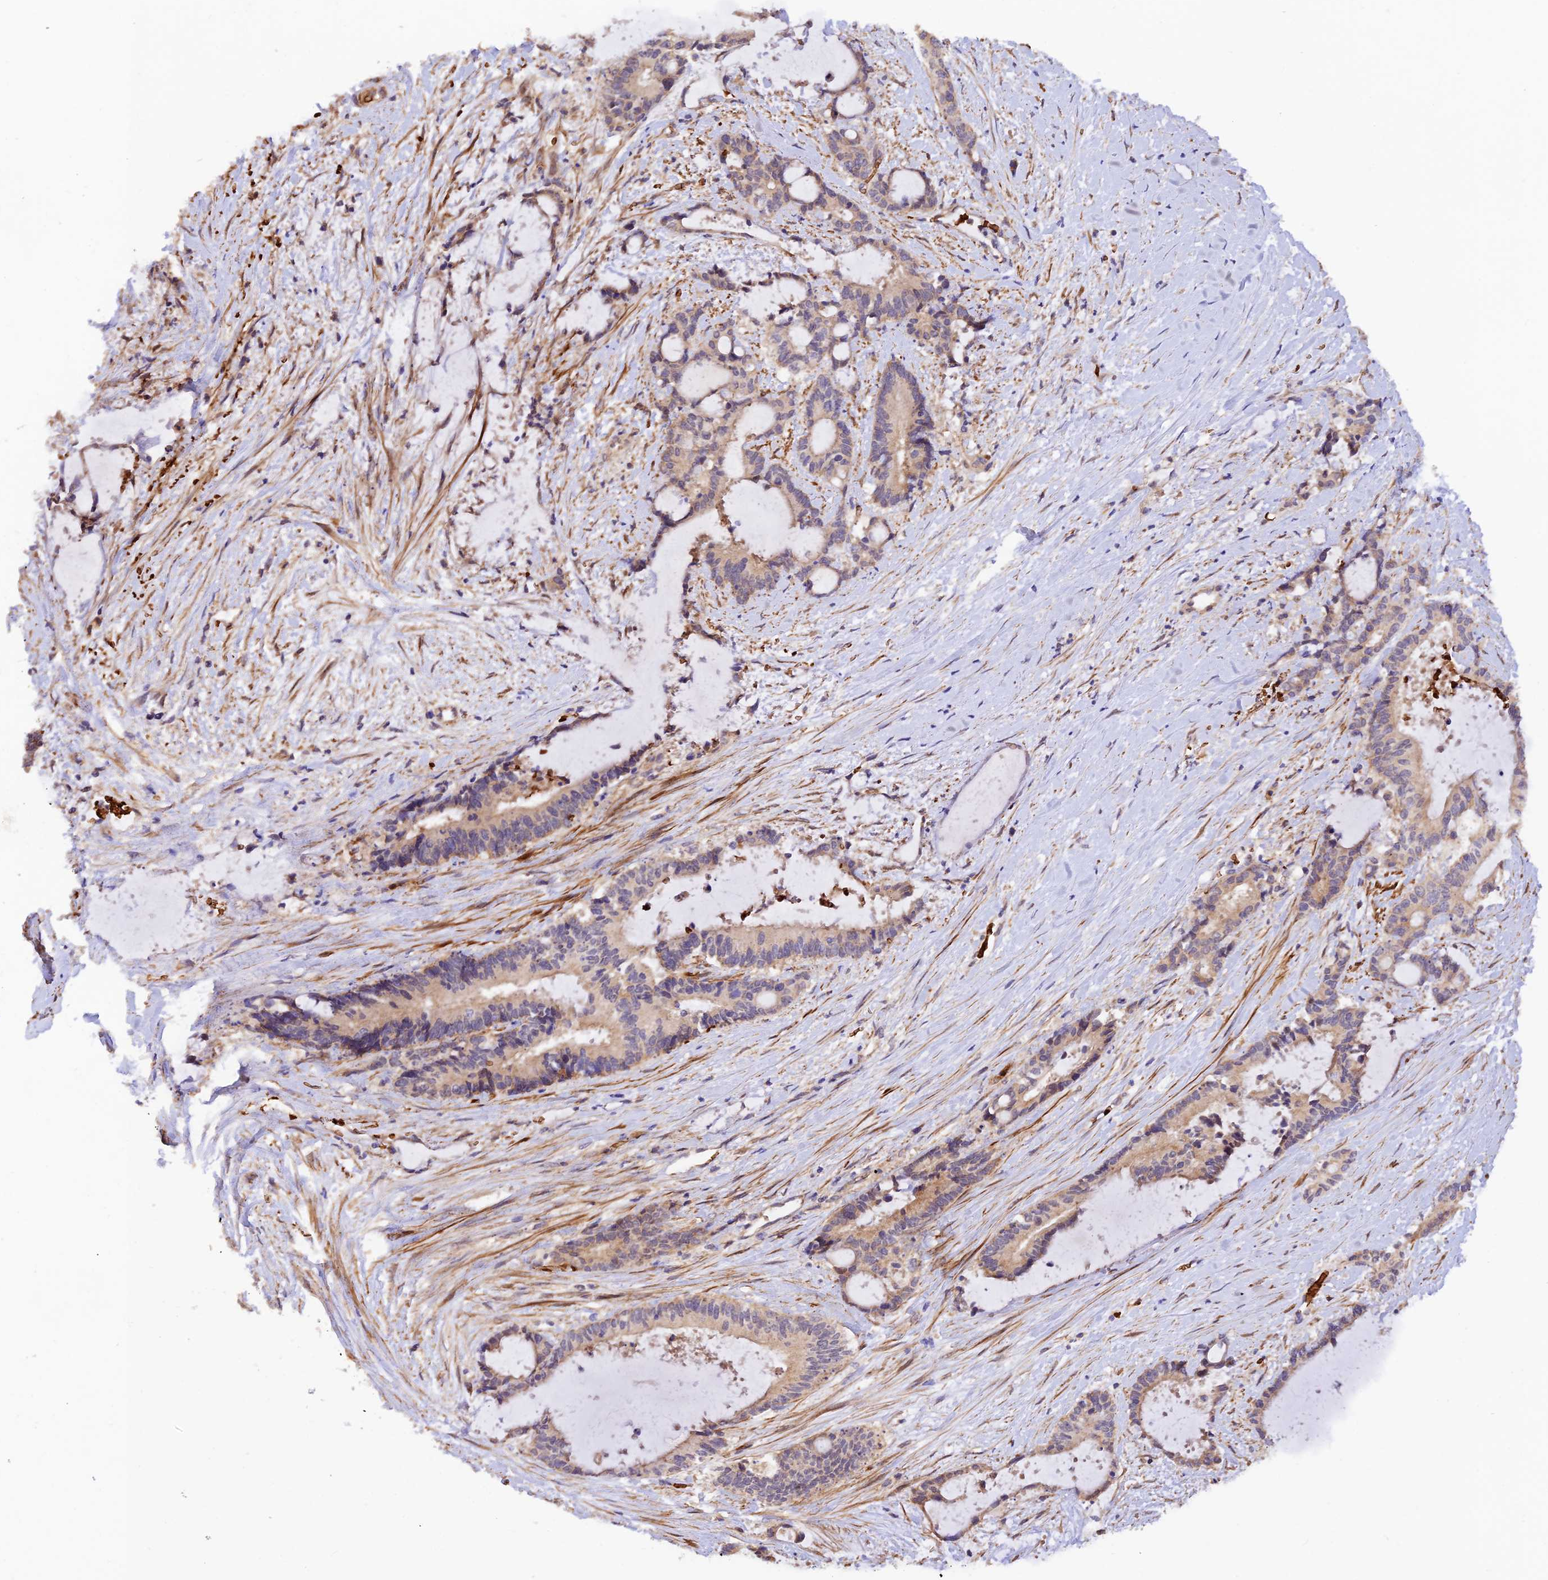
{"staining": {"intensity": "weak", "quantity": "<25%", "location": "cytoplasmic/membranous"}, "tissue": "liver cancer", "cell_type": "Tumor cells", "image_type": "cancer", "snomed": [{"axis": "morphology", "description": "Normal tissue, NOS"}, {"axis": "morphology", "description": "Cholangiocarcinoma"}, {"axis": "topography", "description": "Liver"}, {"axis": "topography", "description": "Peripheral nerve tissue"}], "caption": "Tumor cells show no significant protein staining in liver cancer (cholangiocarcinoma).", "gene": "WDFY4", "patient": {"sex": "female", "age": 73}}